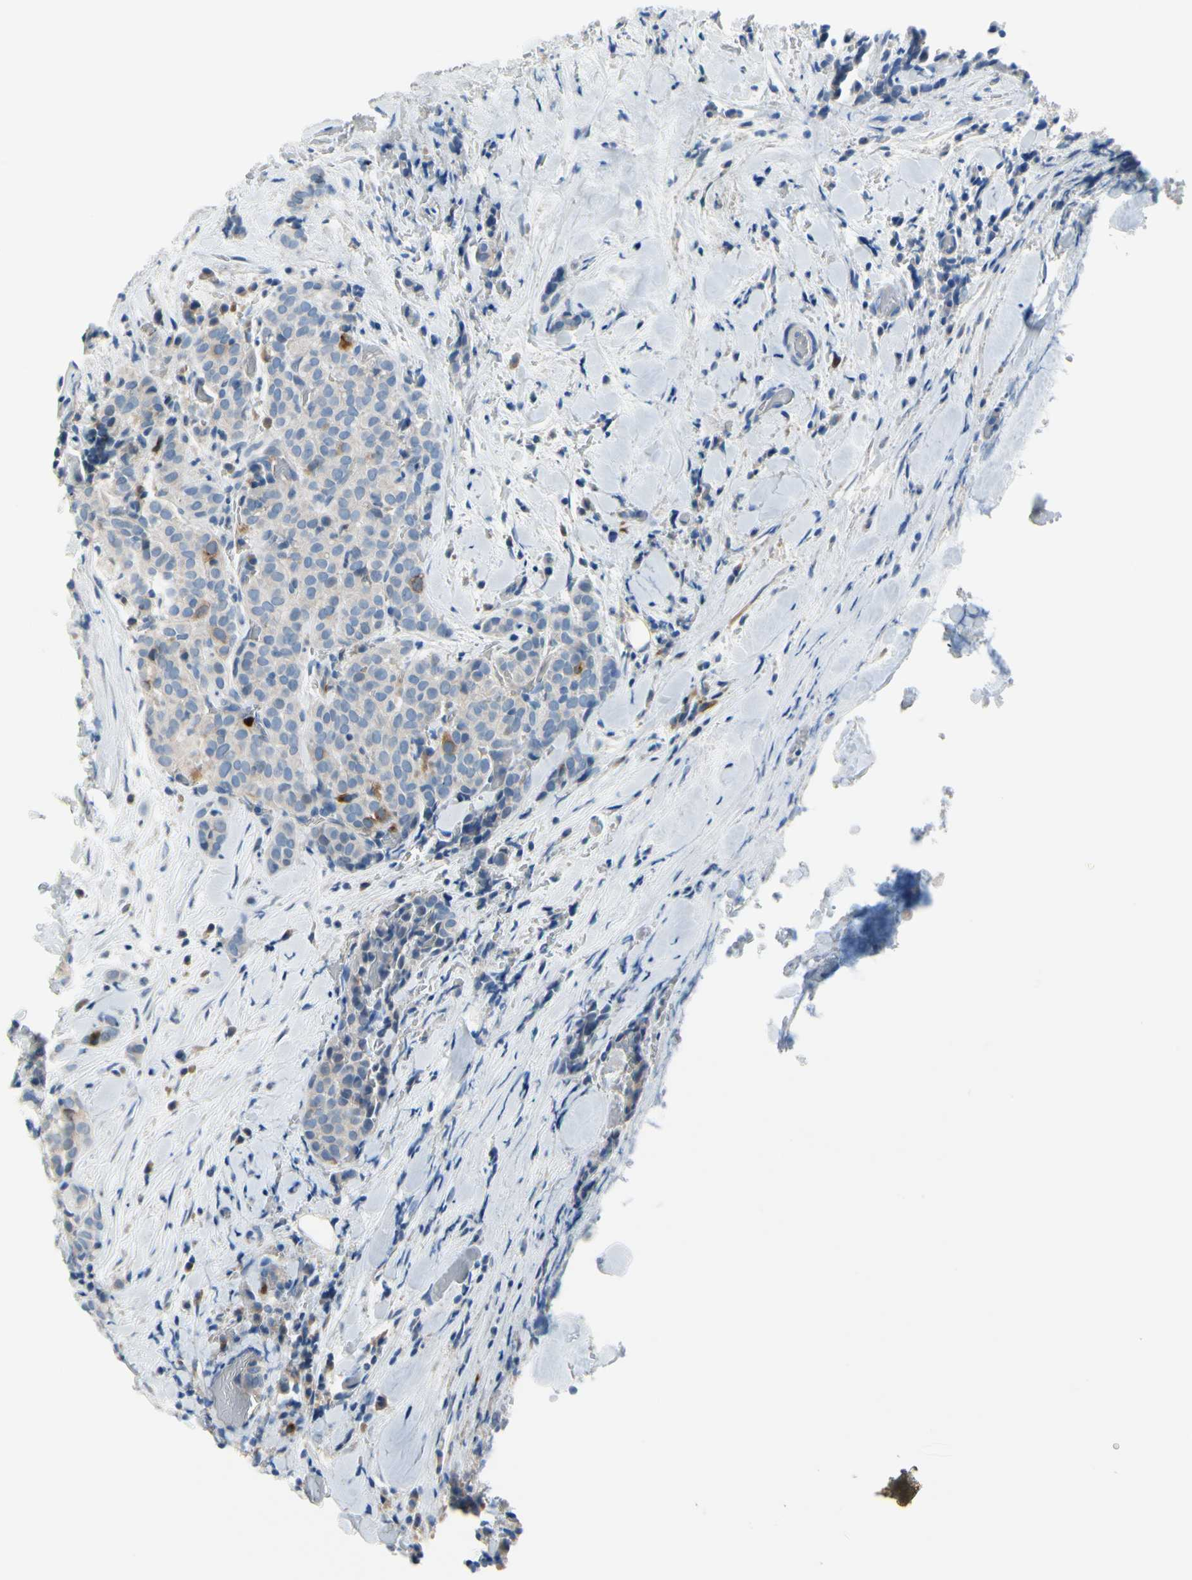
{"staining": {"intensity": "moderate", "quantity": "<25%", "location": "cytoplasmic/membranous"}, "tissue": "thyroid cancer", "cell_type": "Tumor cells", "image_type": "cancer", "snomed": [{"axis": "morphology", "description": "Normal tissue, NOS"}, {"axis": "morphology", "description": "Papillary adenocarcinoma, NOS"}, {"axis": "topography", "description": "Thyroid gland"}], "caption": "Moderate cytoplasmic/membranous protein positivity is identified in approximately <25% of tumor cells in papillary adenocarcinoma (thyroid).", "gene": "CKAP2", "patient": {"sex": "female", "age": 30}}